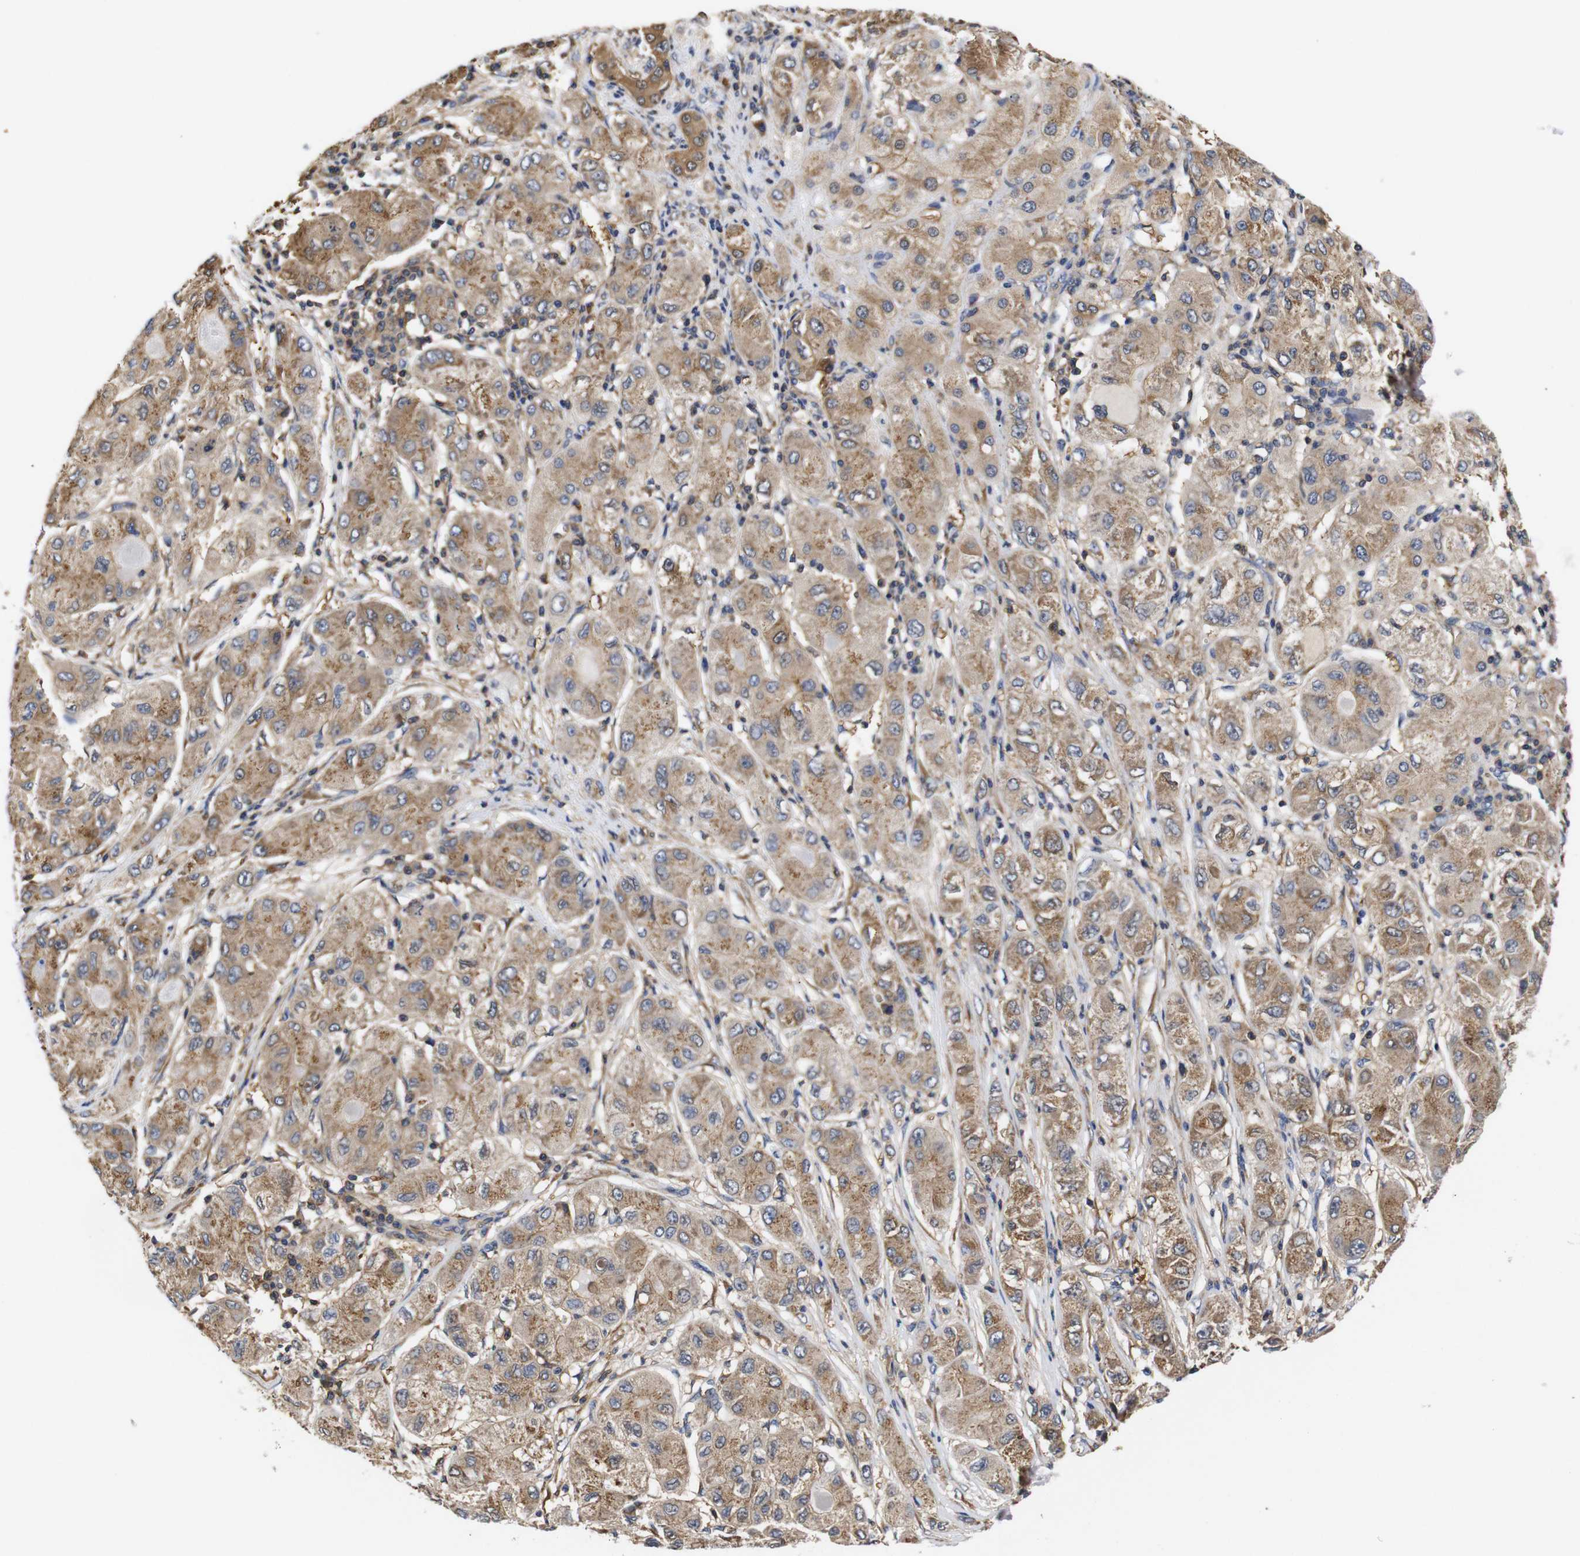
{"staining": {"intensity": "moderate", "quantity": ">75%", "location": "cytoplasmic/membranous"}, "tissue": "liver cancer", "cell_type": "Tumor cells", "image_type": "cancer", "snomed": [{"axis": "morphology", "description": "Carcinoma, Hepatocellular, NOS"}, {"axis": "topography", "description": "Liver"}], "caption": "Hepatocellular carcinoma (liver) stained for a protein (brown) exhibits moderate cytoplasmic/membranous positive positivity in approximately >75% of tumor cells.", "gene": "LRRCC1", "patient": {"sex": "male", "age": 80}}